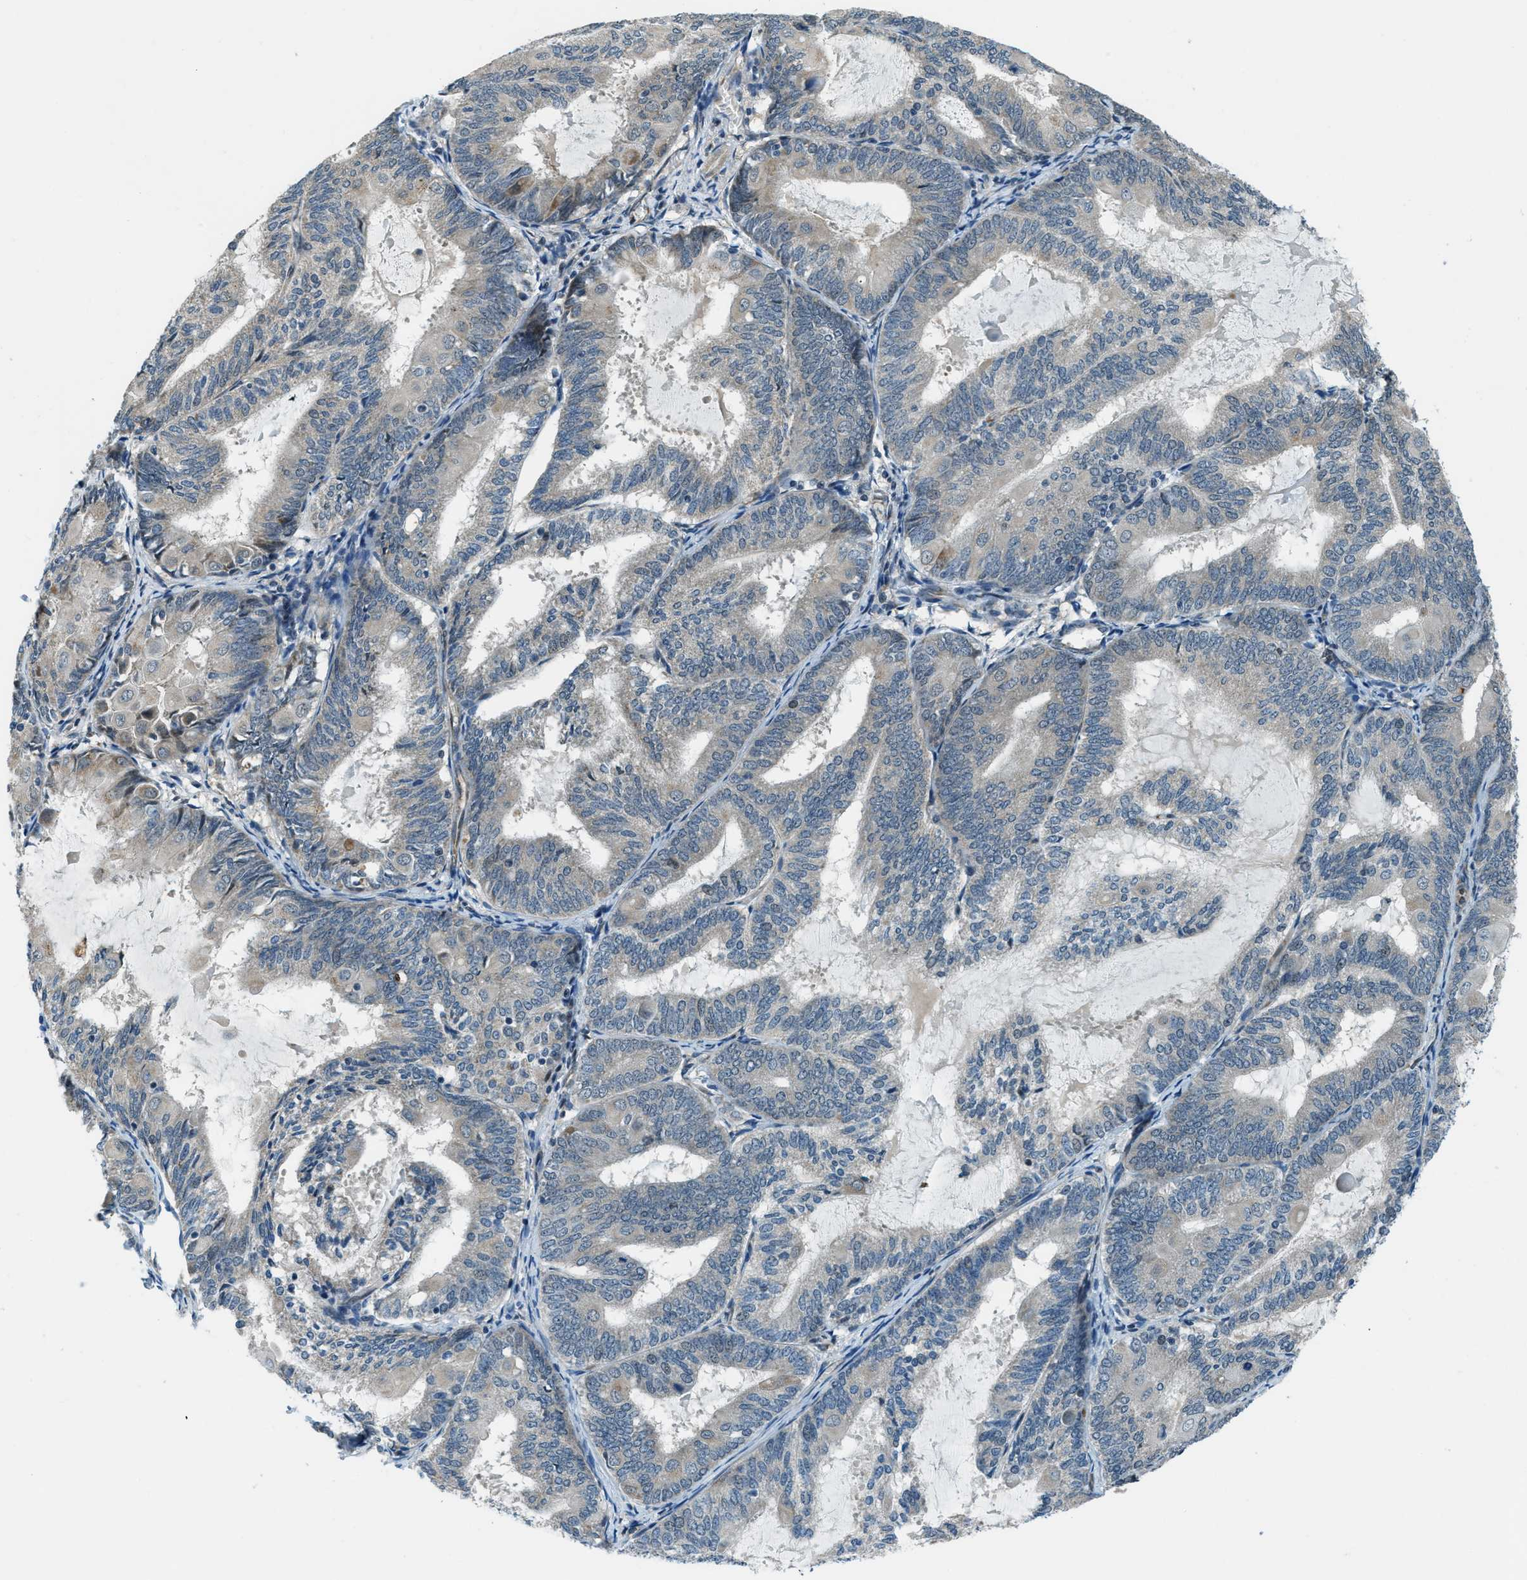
{"staining": {"intensity": "negative", "quantity": "none", "location": "none"}, "tissue": "endometrial cancer", "cell_type": "Tumor cells", "image_type": "cancer", "snomed": [{"axis": "morphology", "description": "Adenocarcinoma, NOS"}, {"axis": "topography", "description": "Endometrium"}], "caption": "Immunohistochemical staining of adenocarcinoma (endometrial) displays no significant staining in tumor cells.", "gene": "GINM1", "patient": {"sex": "female", "age": 81}}